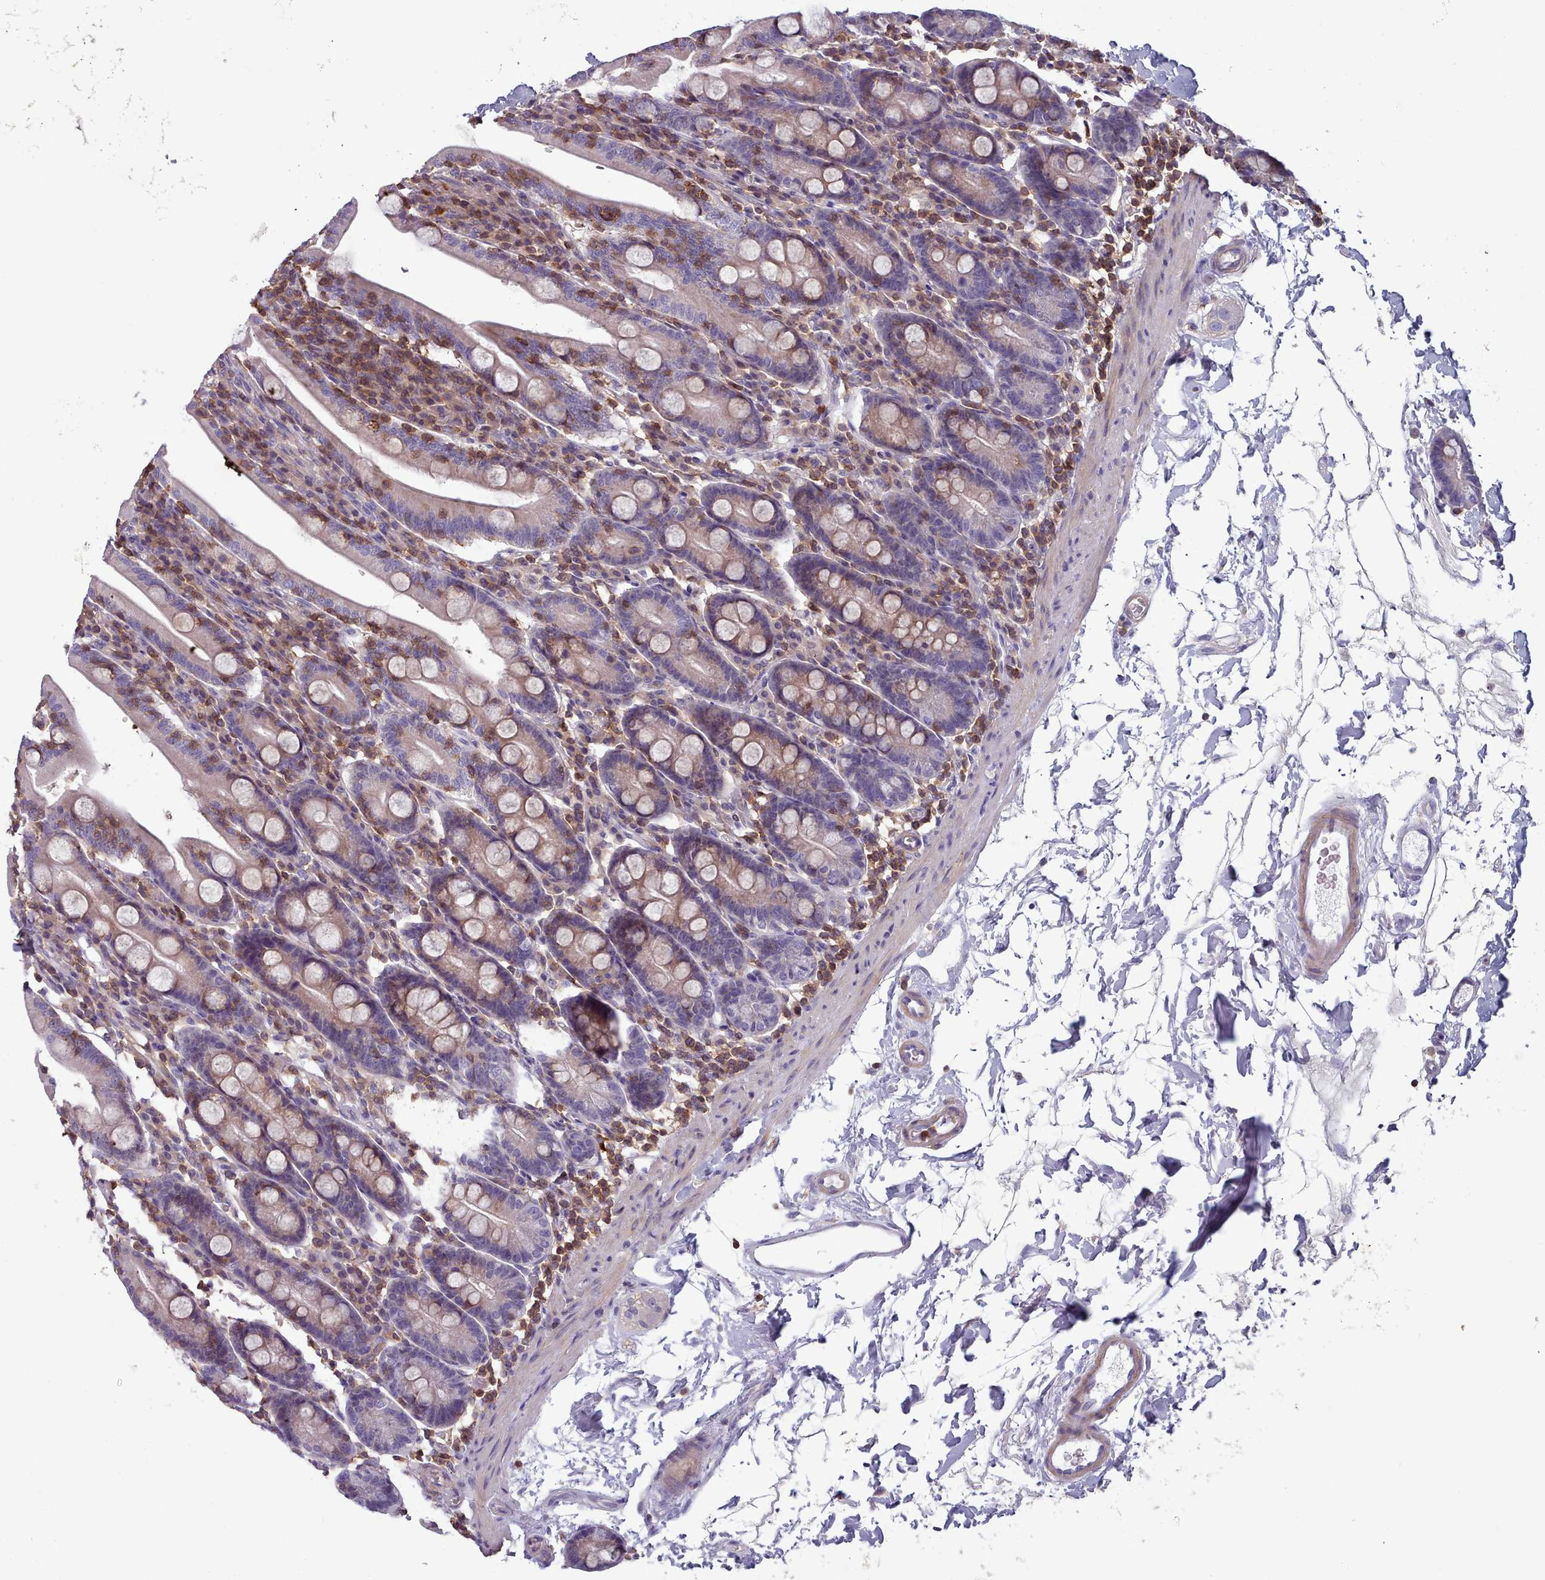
{"staining": {"intensity": "weak", "quantity": "25%-75%", "location": "cytoplasmic/membranous"}, "tissue": "duodenum", "cell_type": "Glandular cells", "image_type": "normal", "snomed": [{"axis": "morphology", "description": "Normal tissue, NOS"}, {"axis": "topography", "description": "Duodenum"}], "caption": "IHC micrograph of benign duodenum stained for a protein (brown), which shows low levels of weak cytoplasmic/membranous staining in about 25%-75% of glandular cells.", "gene": "RAC1", "patient": {"sex": "male", "age": 35}}